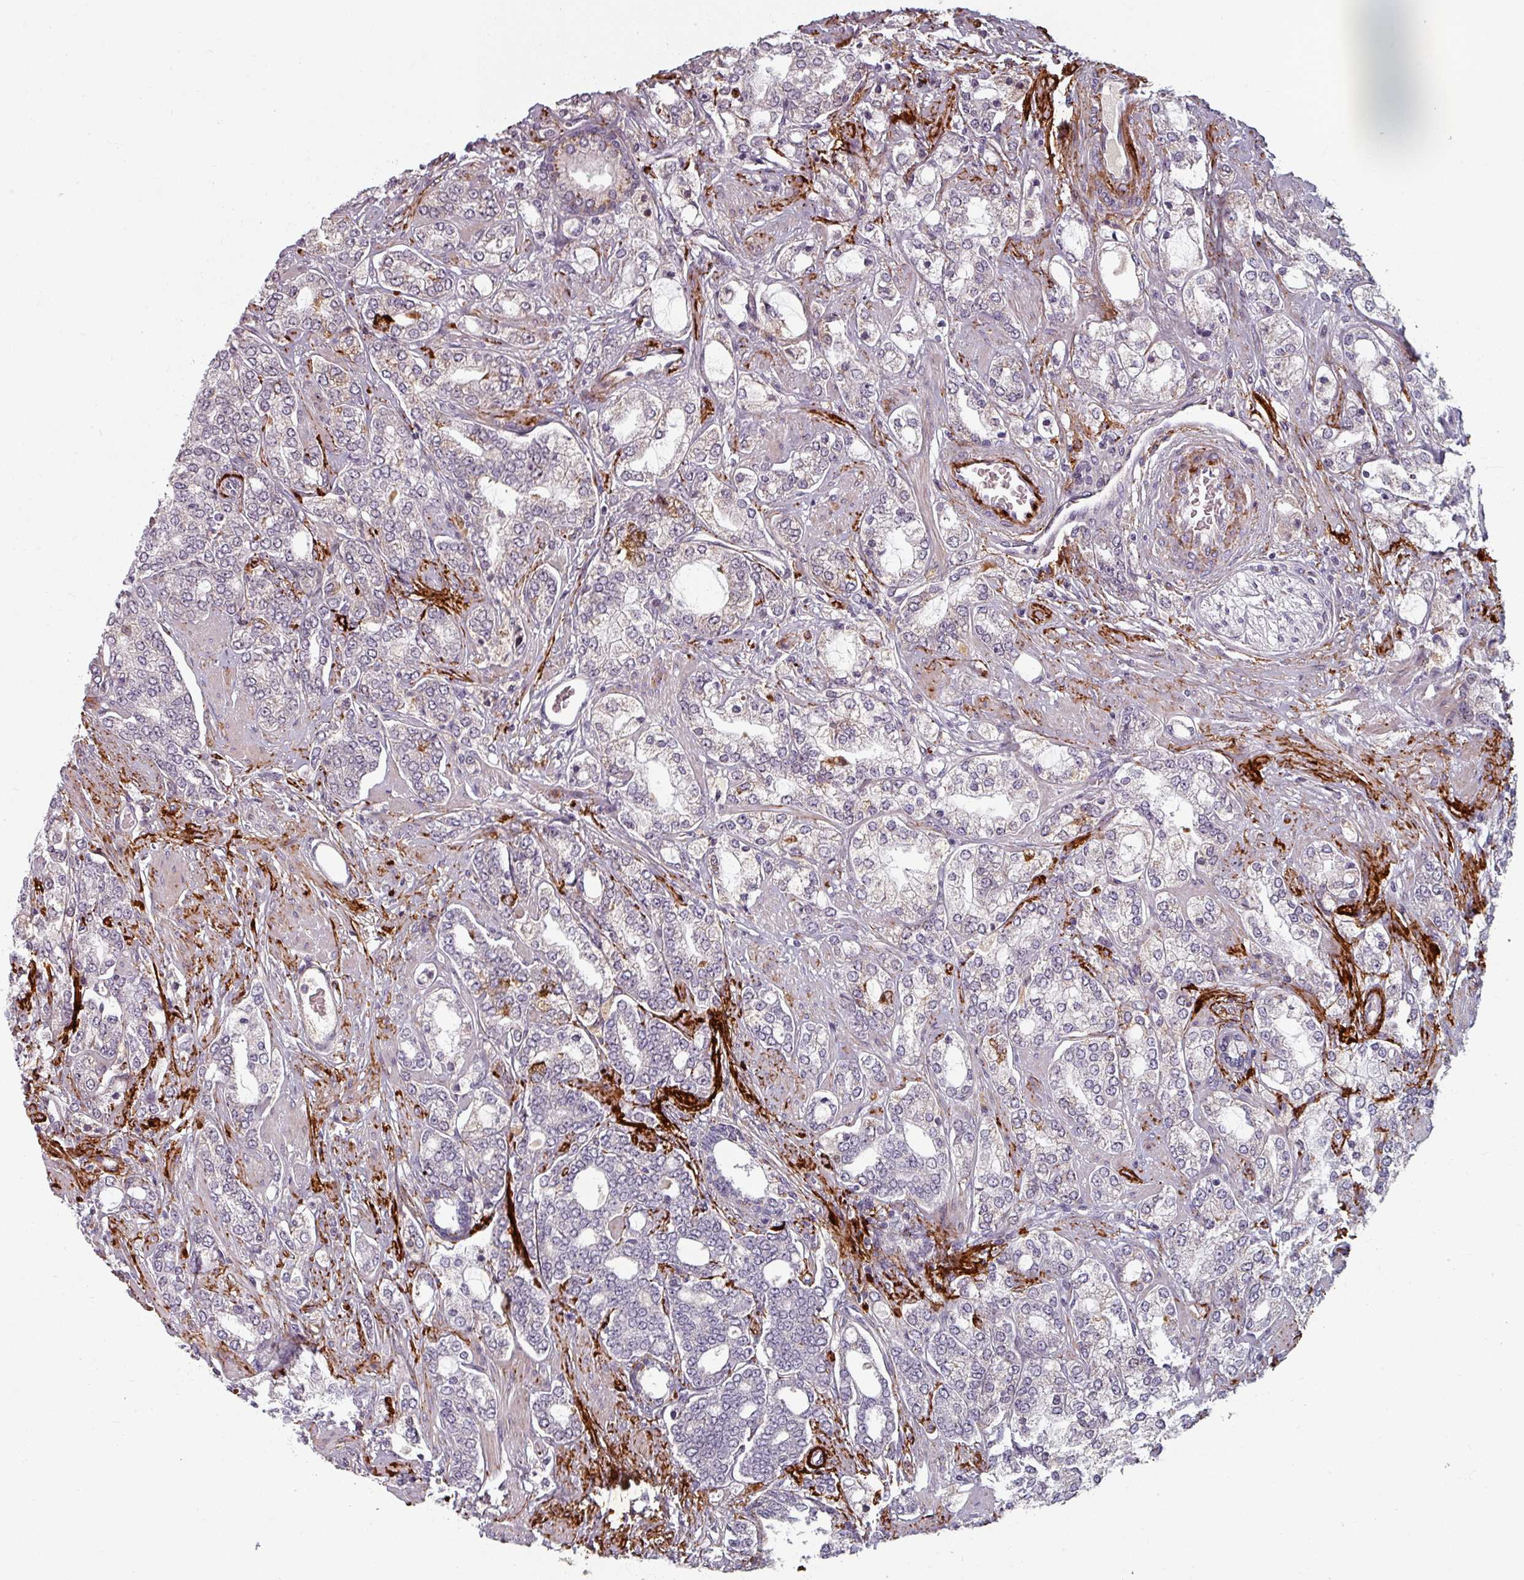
{"staining": {"intensity": "negative", "quantity": "none", "location": "none"}, "tissue": "prostate cancer", "cell_type": "Tumor cells", "image_type": "cancer", "snomed": [{"axis": "morphology", "description": "Adenocarcinoma, High grade"}, {"axis": "topography", "description": "Prostate"}], "caption": "Immunohistochemistry of human prostate cancer reveals no positivity in tumor cells.", "gene": "CYB5RL", "patient": {"sex": "male", "age": 64}}